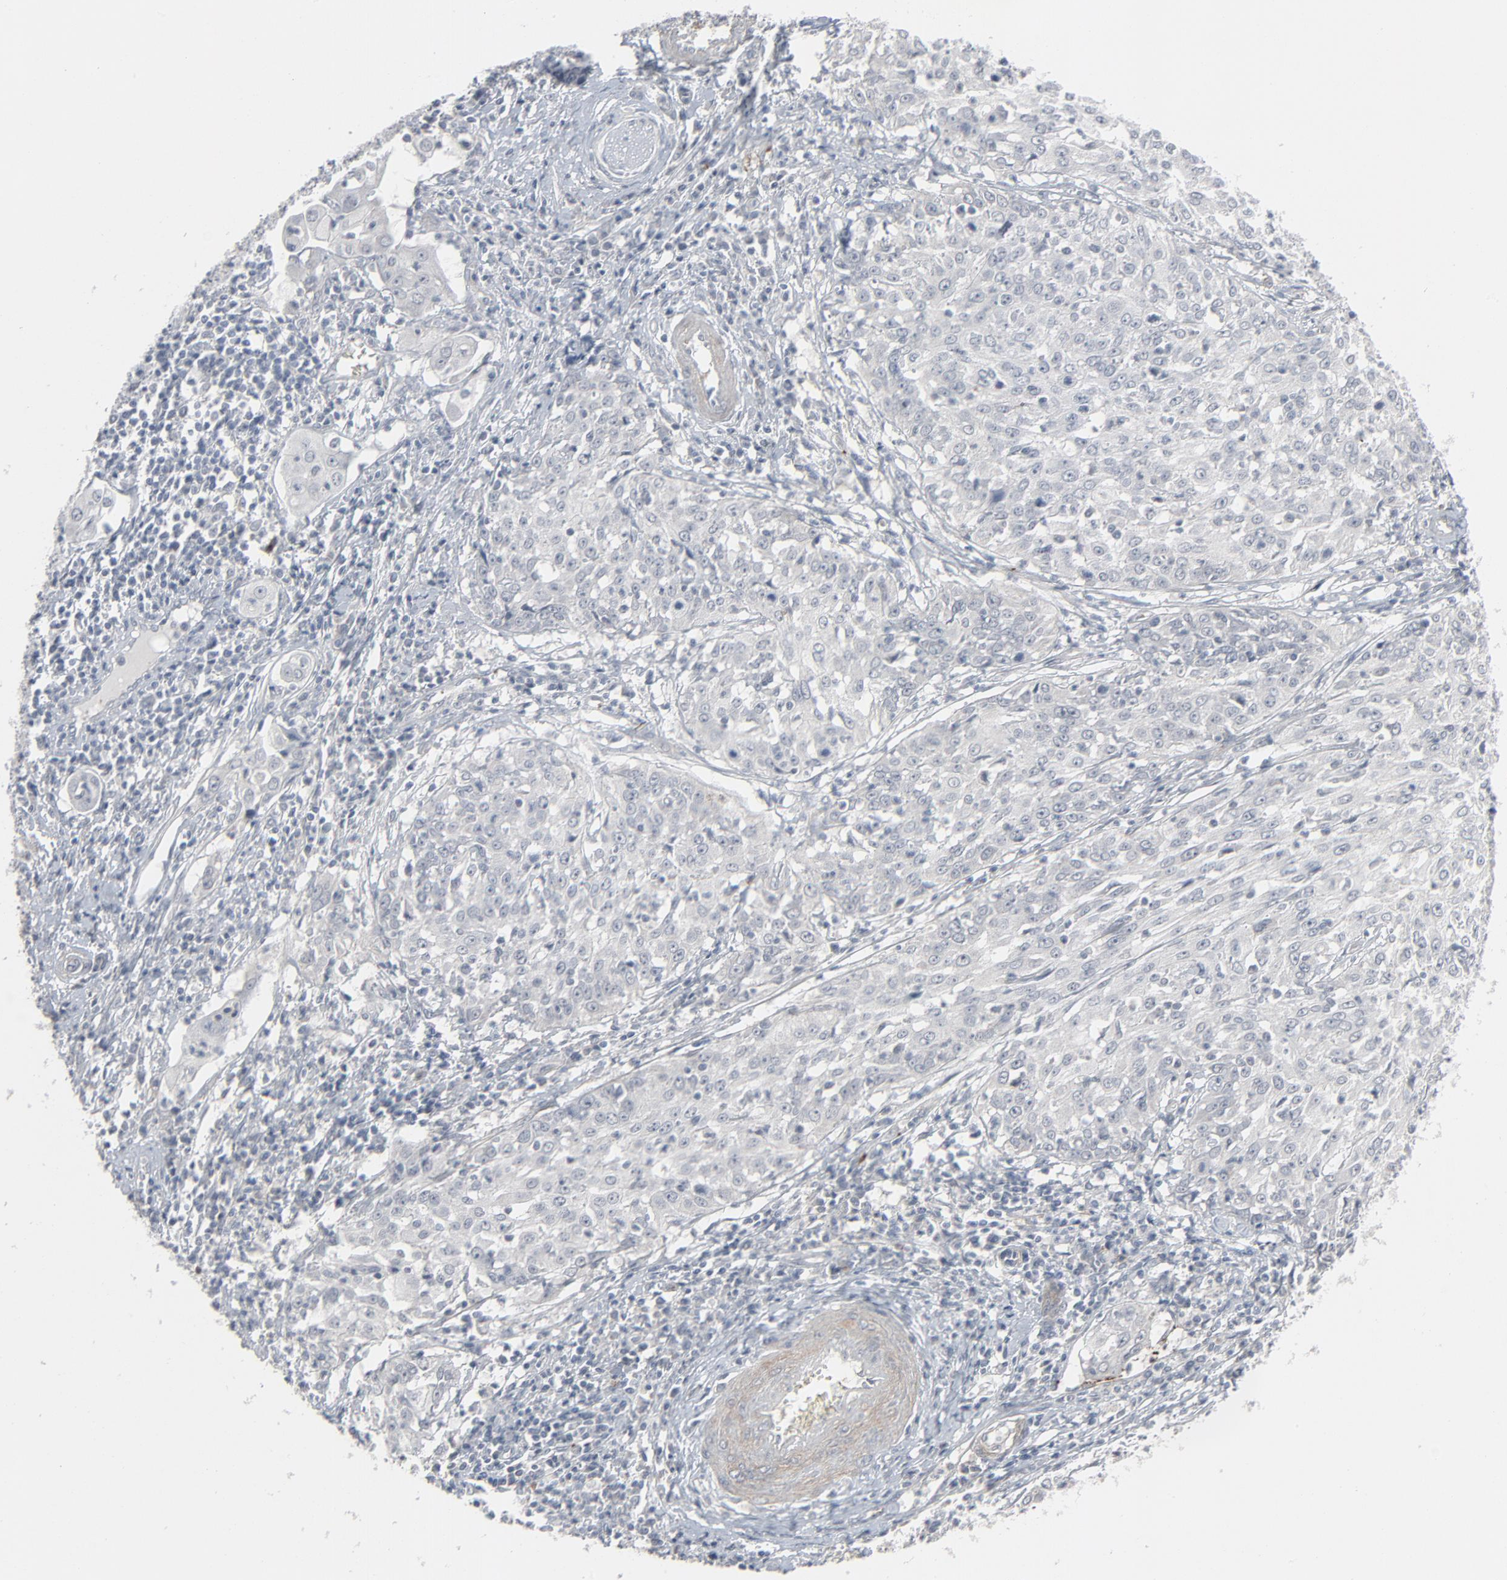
{"staining": {"intensity": "negative", "quantity": "none", "location": "none"}, "tissue": "cervical cancer", "cell_type": "Tumor cells", "image_type": "cancer", "snomed": [{"axis": "morphology", "description": "Squamous cell carcinoma, NOS"}, {"axis": "topography", "description": "Cervix"}], "caption": "Tumor cells show no significant protein staining in cervical squamous cell carcinoma.", "gene": "NEUROD1", "patient": {"sex": "female", "age": 39}}